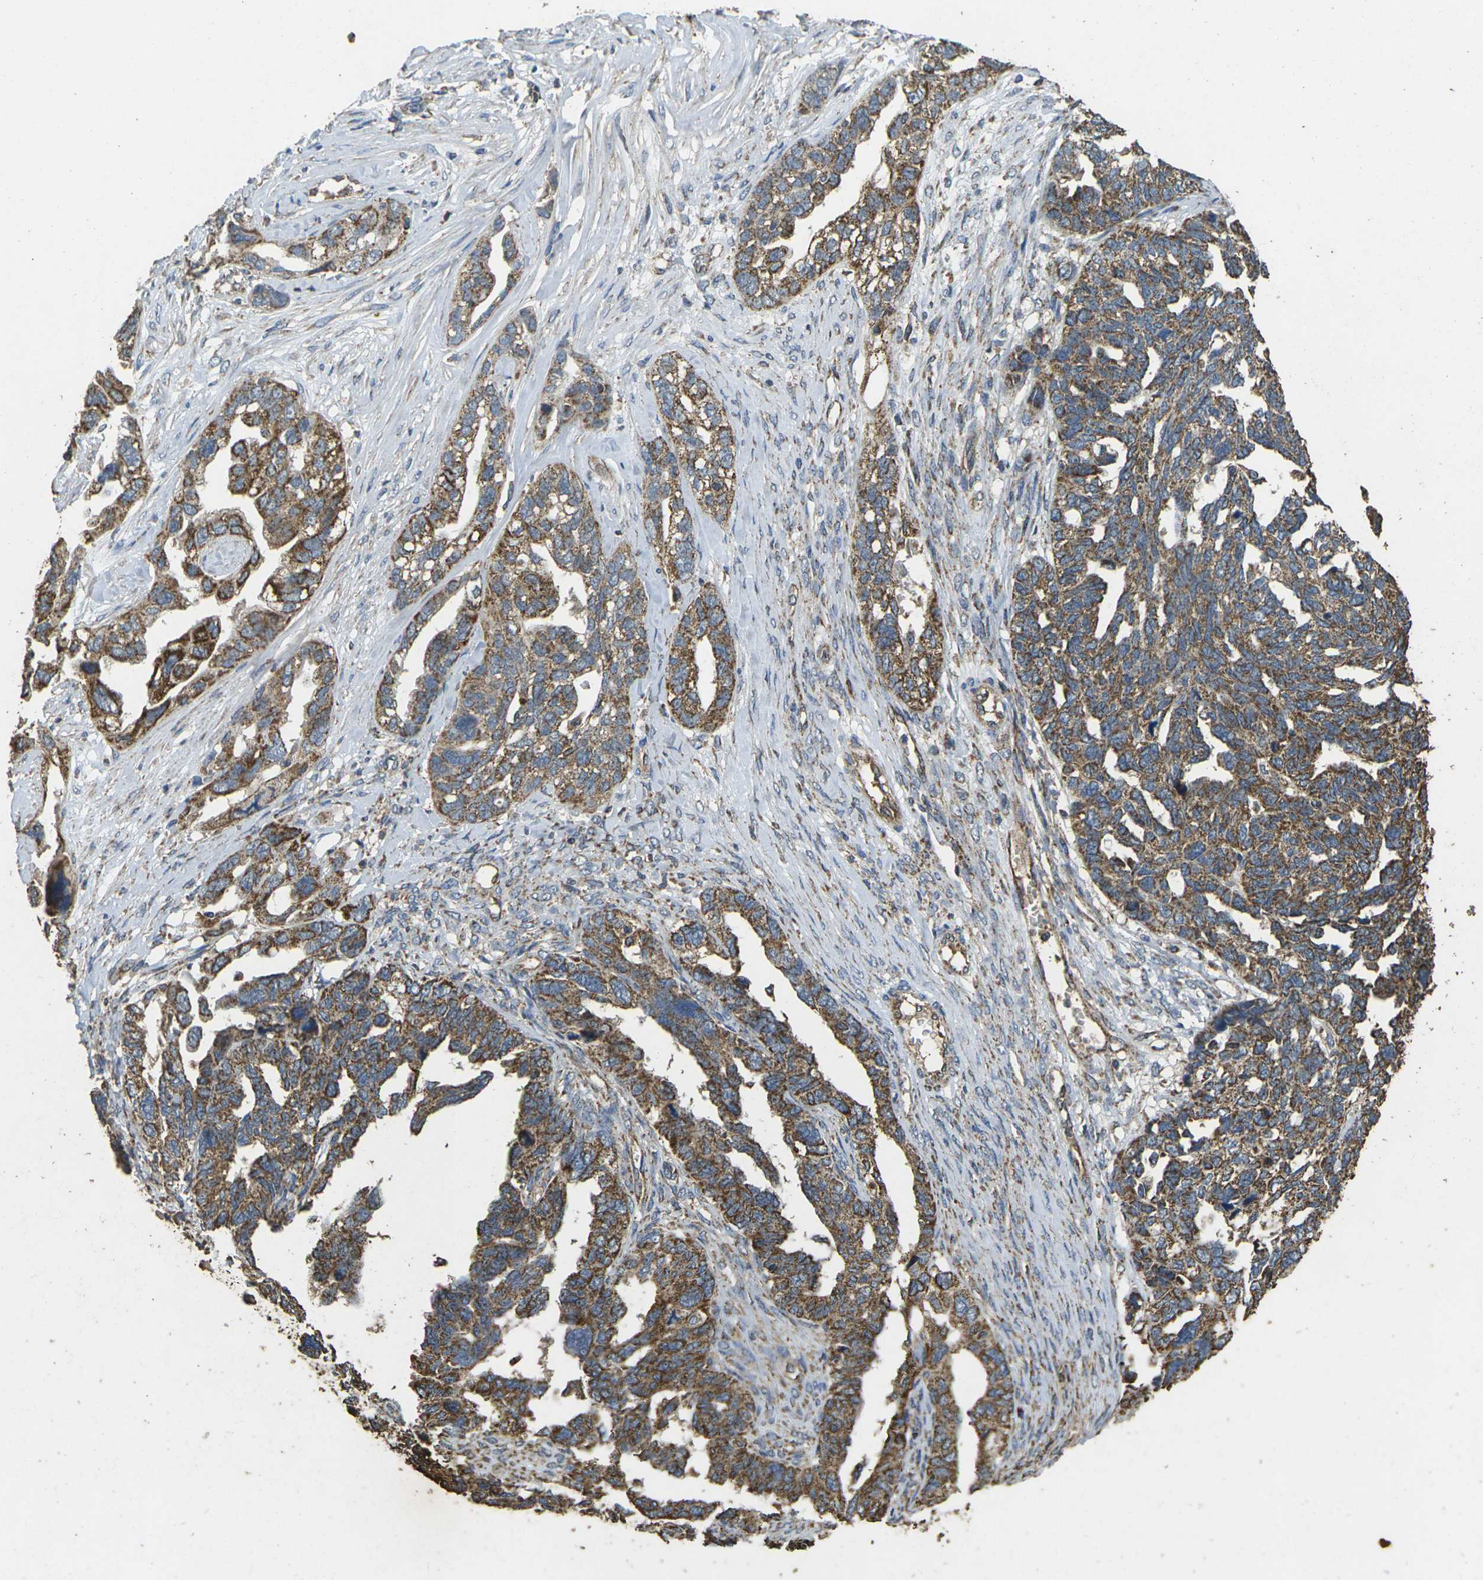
{"staining": {"intensity": "moderate", "quantity": ">75%", "location": "cytoplasmic/membranous"}, "tissue": "ovarian cancer", "cell_type": "Tumor cells", "image_type": "cancer", "snomed": [{"axis": "morphology", "description": "Cystadenocarcinoma, serous, NOS"}, {"axis": "topography", "description": "Ovary"}], "caption": "Protein analysis of serous cystadenocarcinoma (ovarian) tissue shows moderate cytoplasmic/membranous staining in approximately >75% of tumor cells. (DAB IHC with brightfield microscopy, high magnification).", "gene": "MAPK11", "patient": {"sex": "female", "age": 79}}